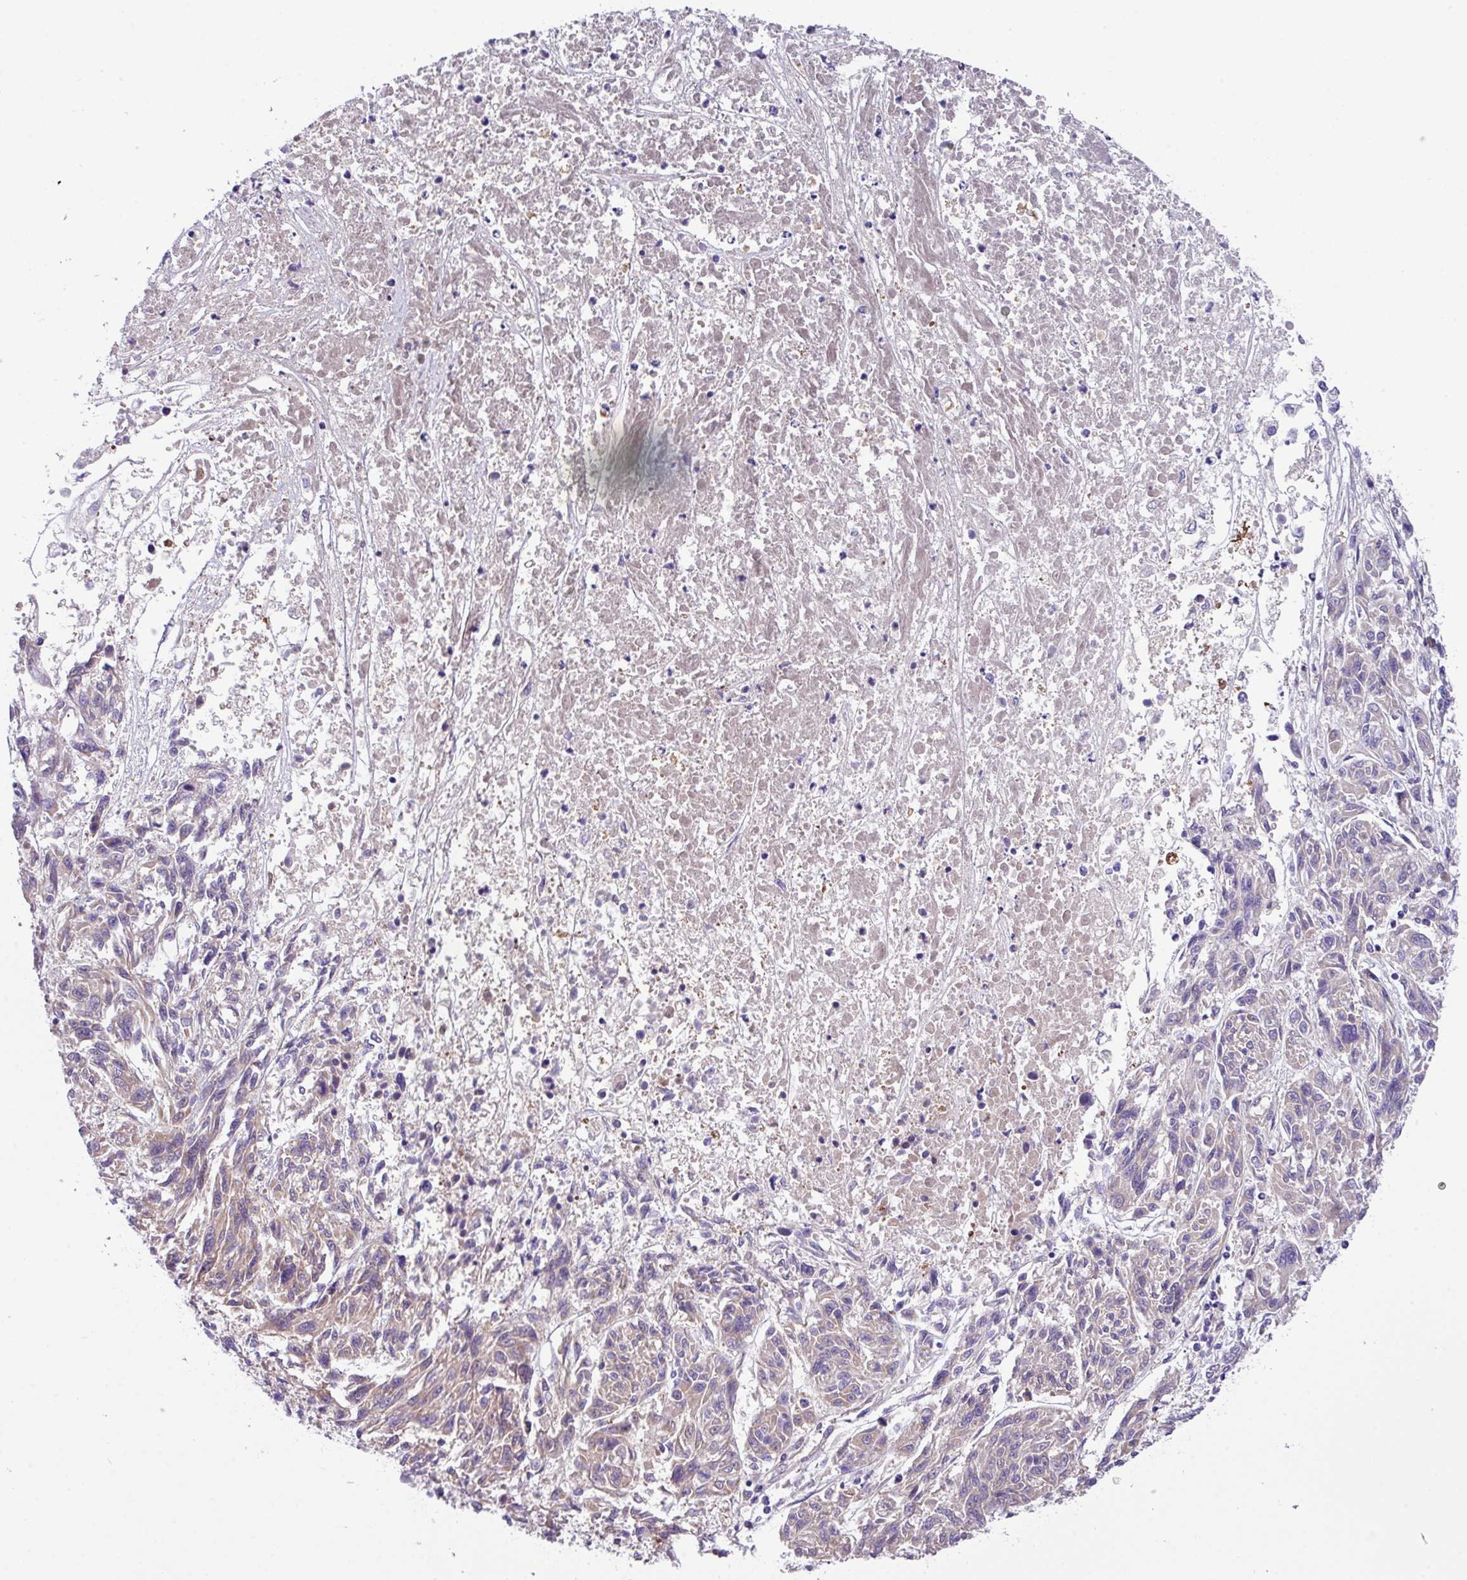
{"staining": {"intensity": "weak", "quantity": "<25%", "location": "cytoplasmic/membranous"}, "tissue": "melanoma", "cell_type": "Tumor cells", "image_type": "cancer", "snomed": [{"axis": "morphology", "description": "Malignant melanoma, NOS"}, {"axis": "topography", "description": "Skin"}], "caption": "Tumor cells show no significant protein positivity in melanoma.", "gene": "DNAL1", "patient": {"sex": "male", "age": 53}}